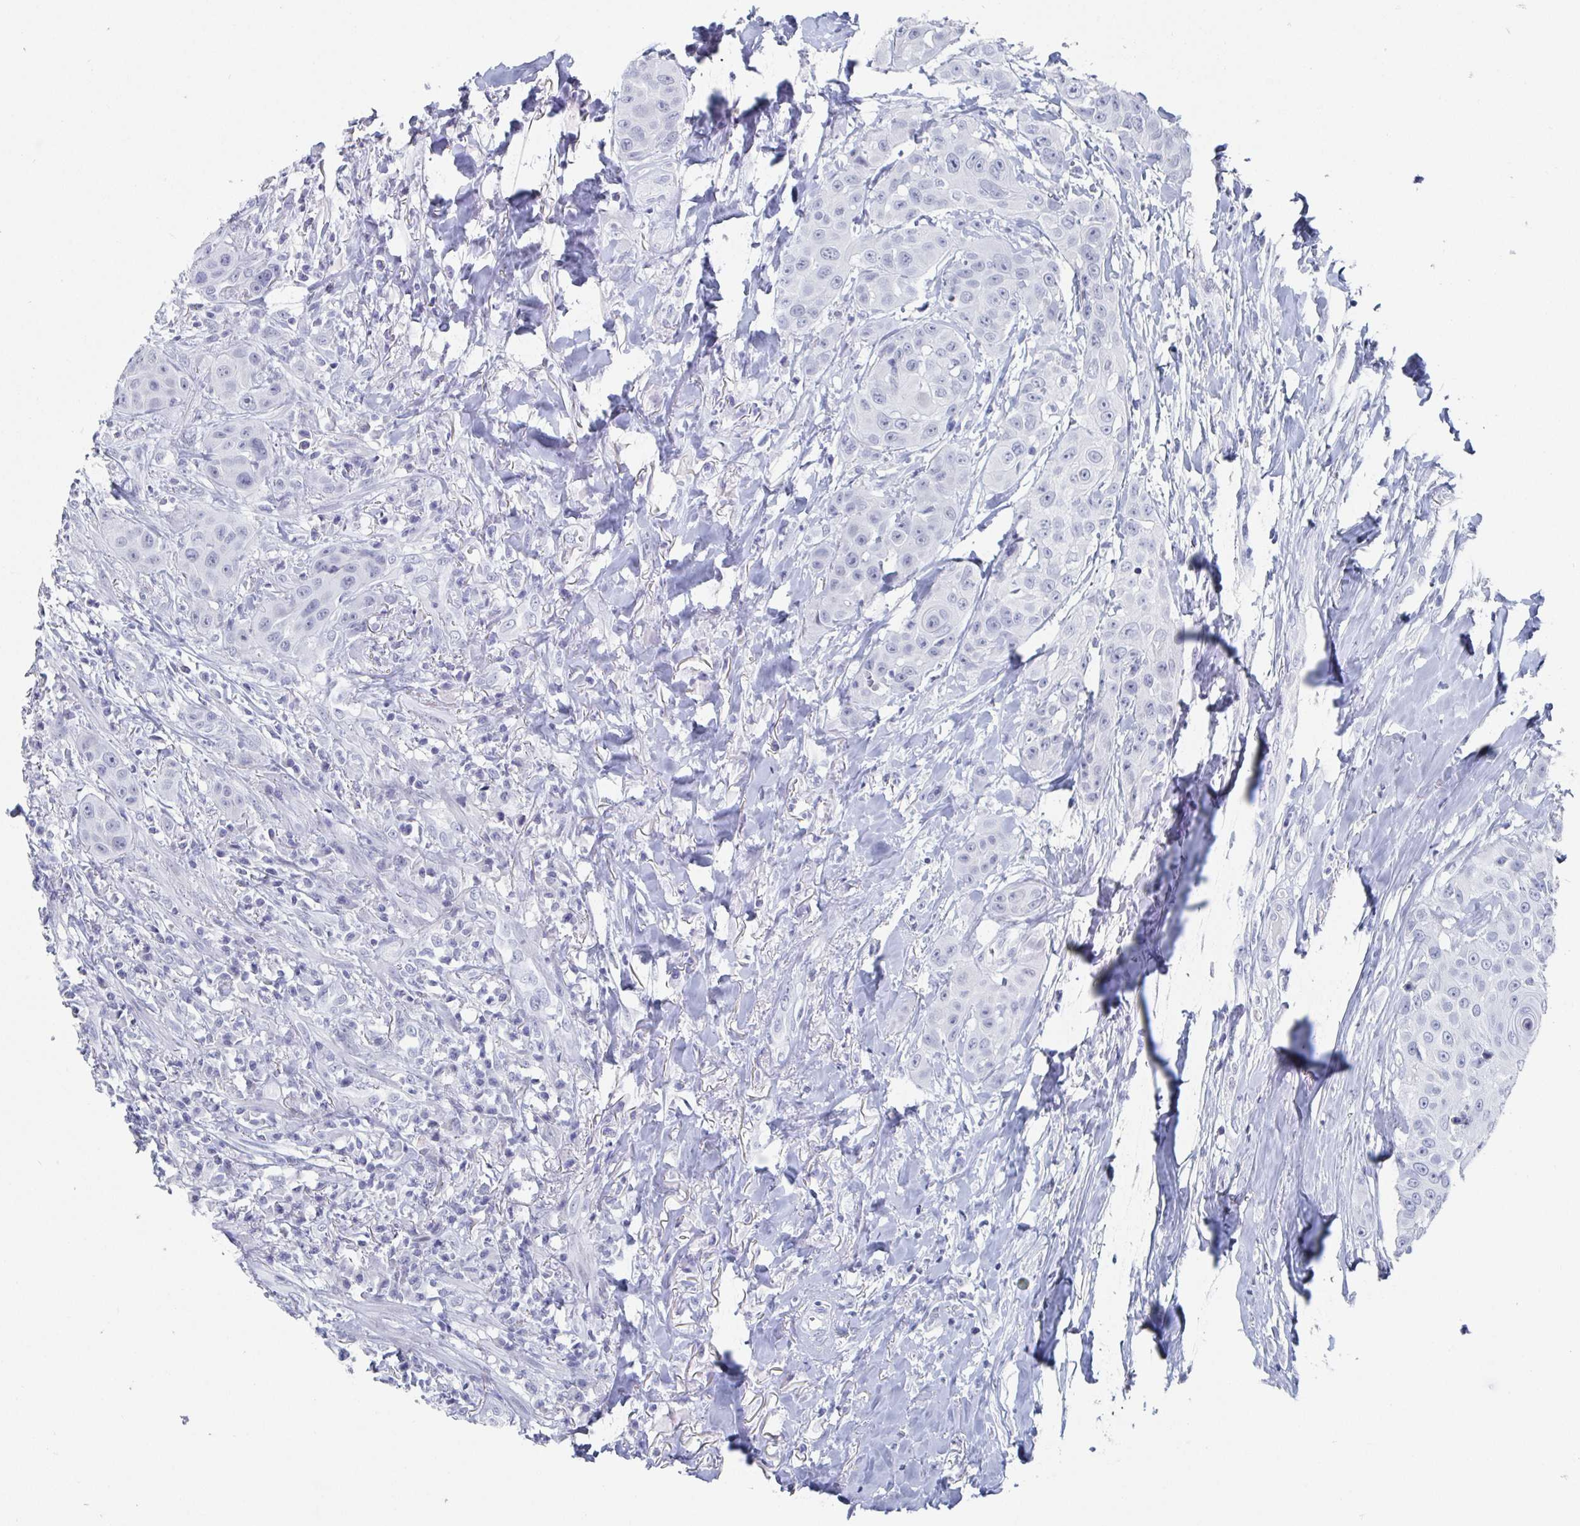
{"staining": {"intensity": "negative", "quantity": "none", "location": "none"}, "tissue": "head and neck cancer", "cell_type": "Tumor cells", "image_type": "cancer", "snomed": [{"axis": "morphology", "description": "Squamous cell carcinoma, NOS"}, {"axis": "topography", "description": "Head-Neck"}], "caption": "DAB immunohistochemical staining of human squamous cell carcinoma (head and neck) displays no significant positivity in tumor cells.", "gene": "CAMKV", "patient": {"sex": "male", "age": 83}}